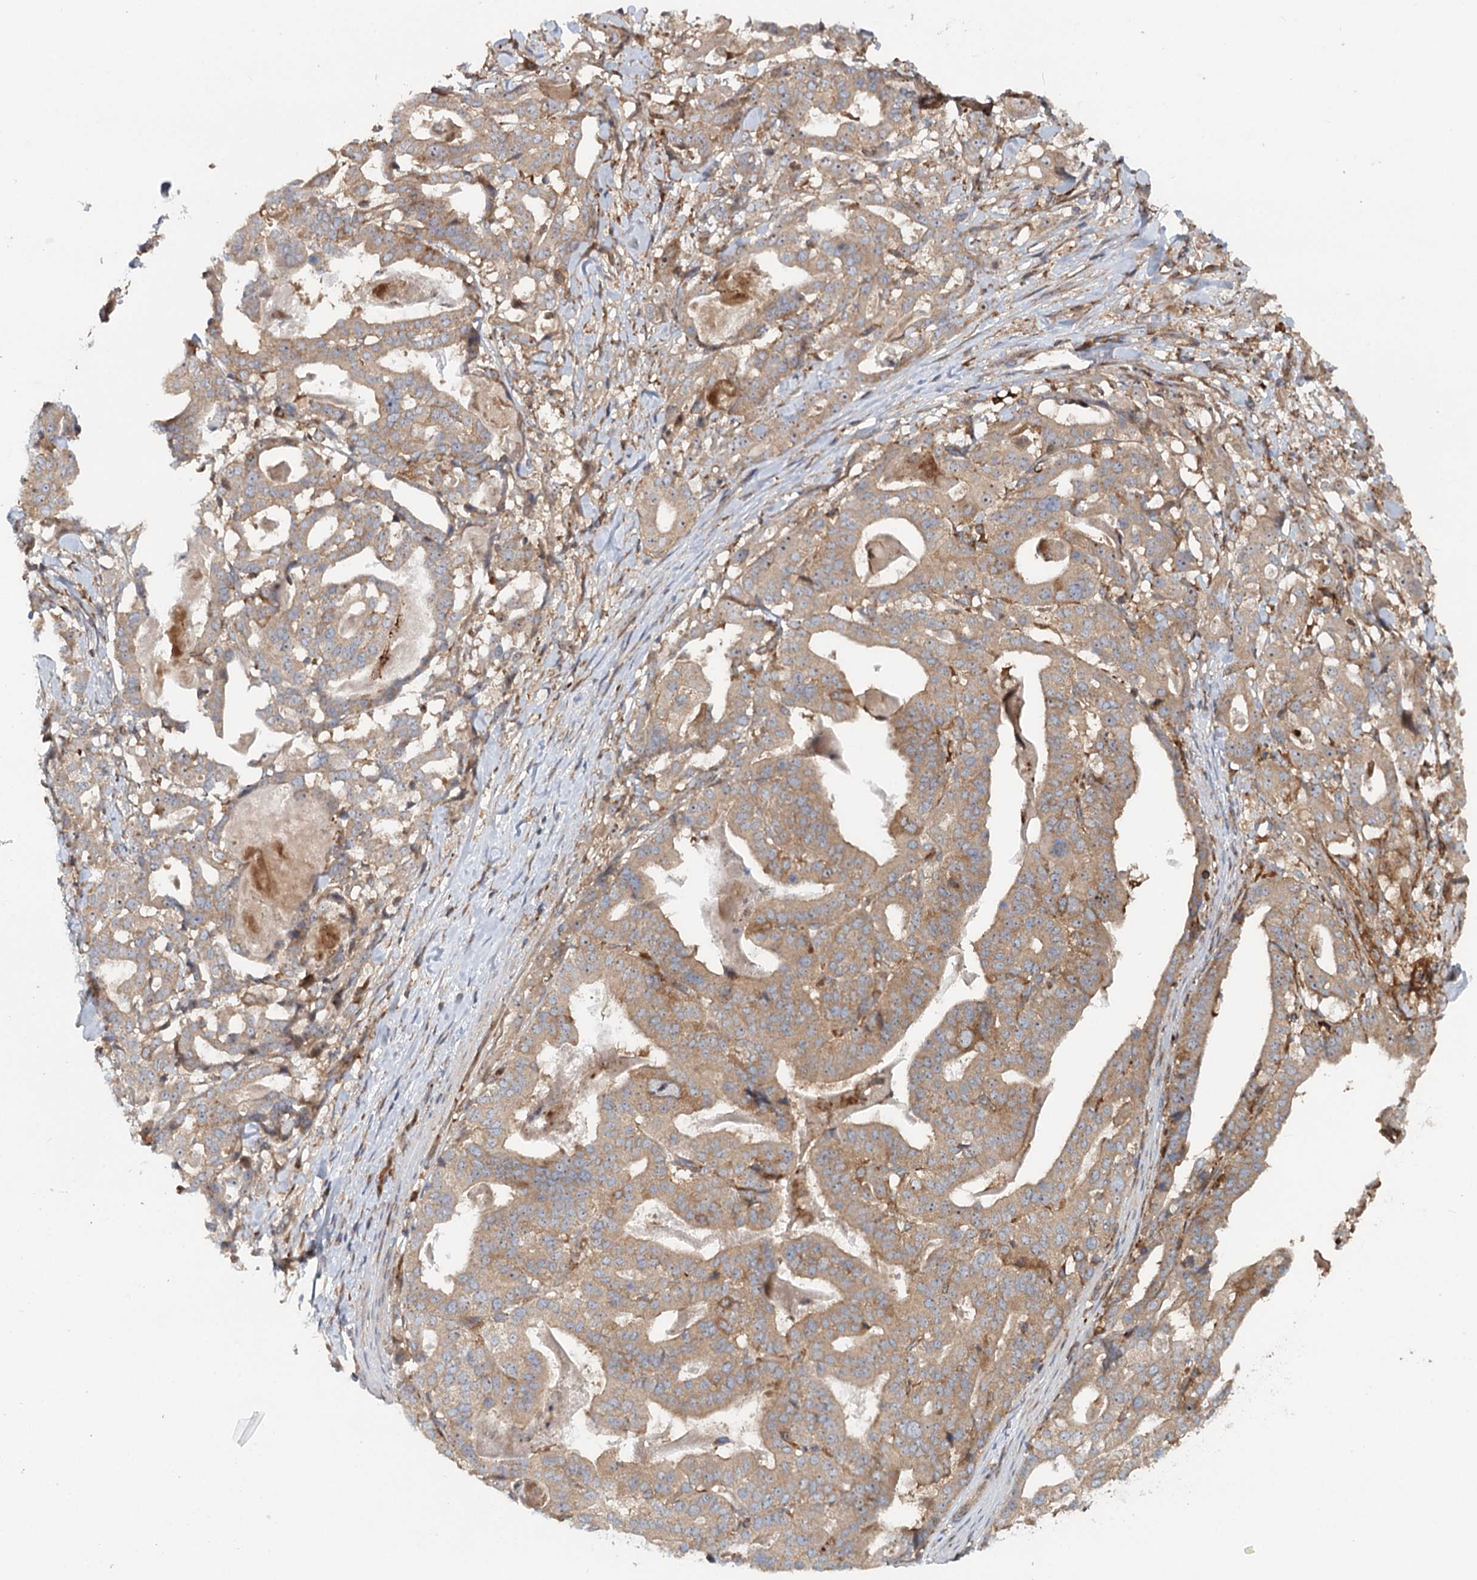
{"staining": {"intensity": "moderate", "quantity": ">75%", "location": "cytoplasmic/membranous"}, "tissue": "stomach cancer", "cell_type": "Tumor cells", "image_type": "cancer", "snomed": [{"axis": "morphology", "description": "Adenocarcinoma, NOS"}, {"axis": "topography", "description": "Stomach"}], "caption": "Immunohistochemical staining of human stomach adenocarcinoma displays medium levels of moderate cytoplasmic/membranous protein positivity in approximately >75% of tumor cells. (Stains: DAB in brown, nuclei in blue, Microscopy: brightfield microscopy at high magnification).", "gene": "RNF111", "patient": {"sex": "male", "age": 48}}